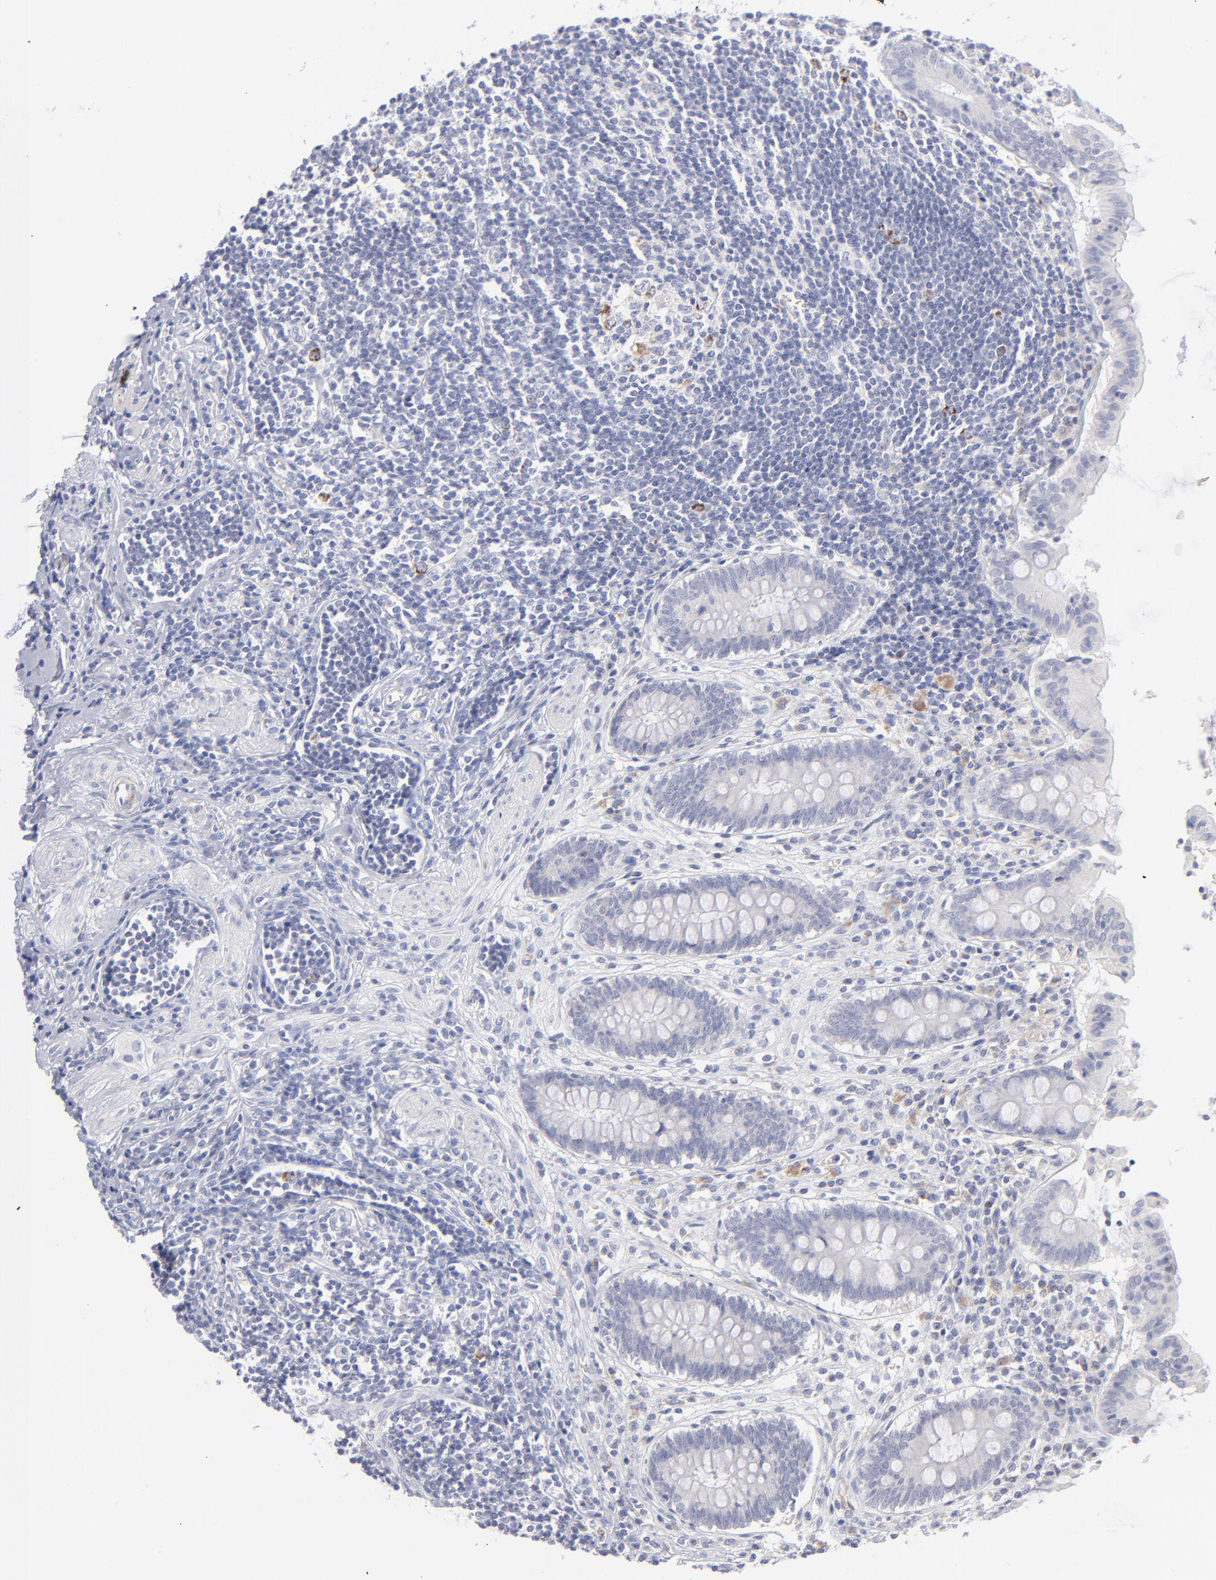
{"staining": {"intensity": "negative", "quantity": "none", "location": "none"}, "tissue": "appendix", "cell_type": "Glandular cells", "image_type": "normal", "snomed": [{"axis": "morphology", "description": "Normal tissue, NOS"}, {"axis": "topography", "description": "Appendix"}], "caption": "Appendix was stained to show a protein in brown. There is no significant positivity in glandular cells. Nuclei are stained in blue.", "gene": "MTHFD2", "patient": {"sex": "female", "age": 50}}